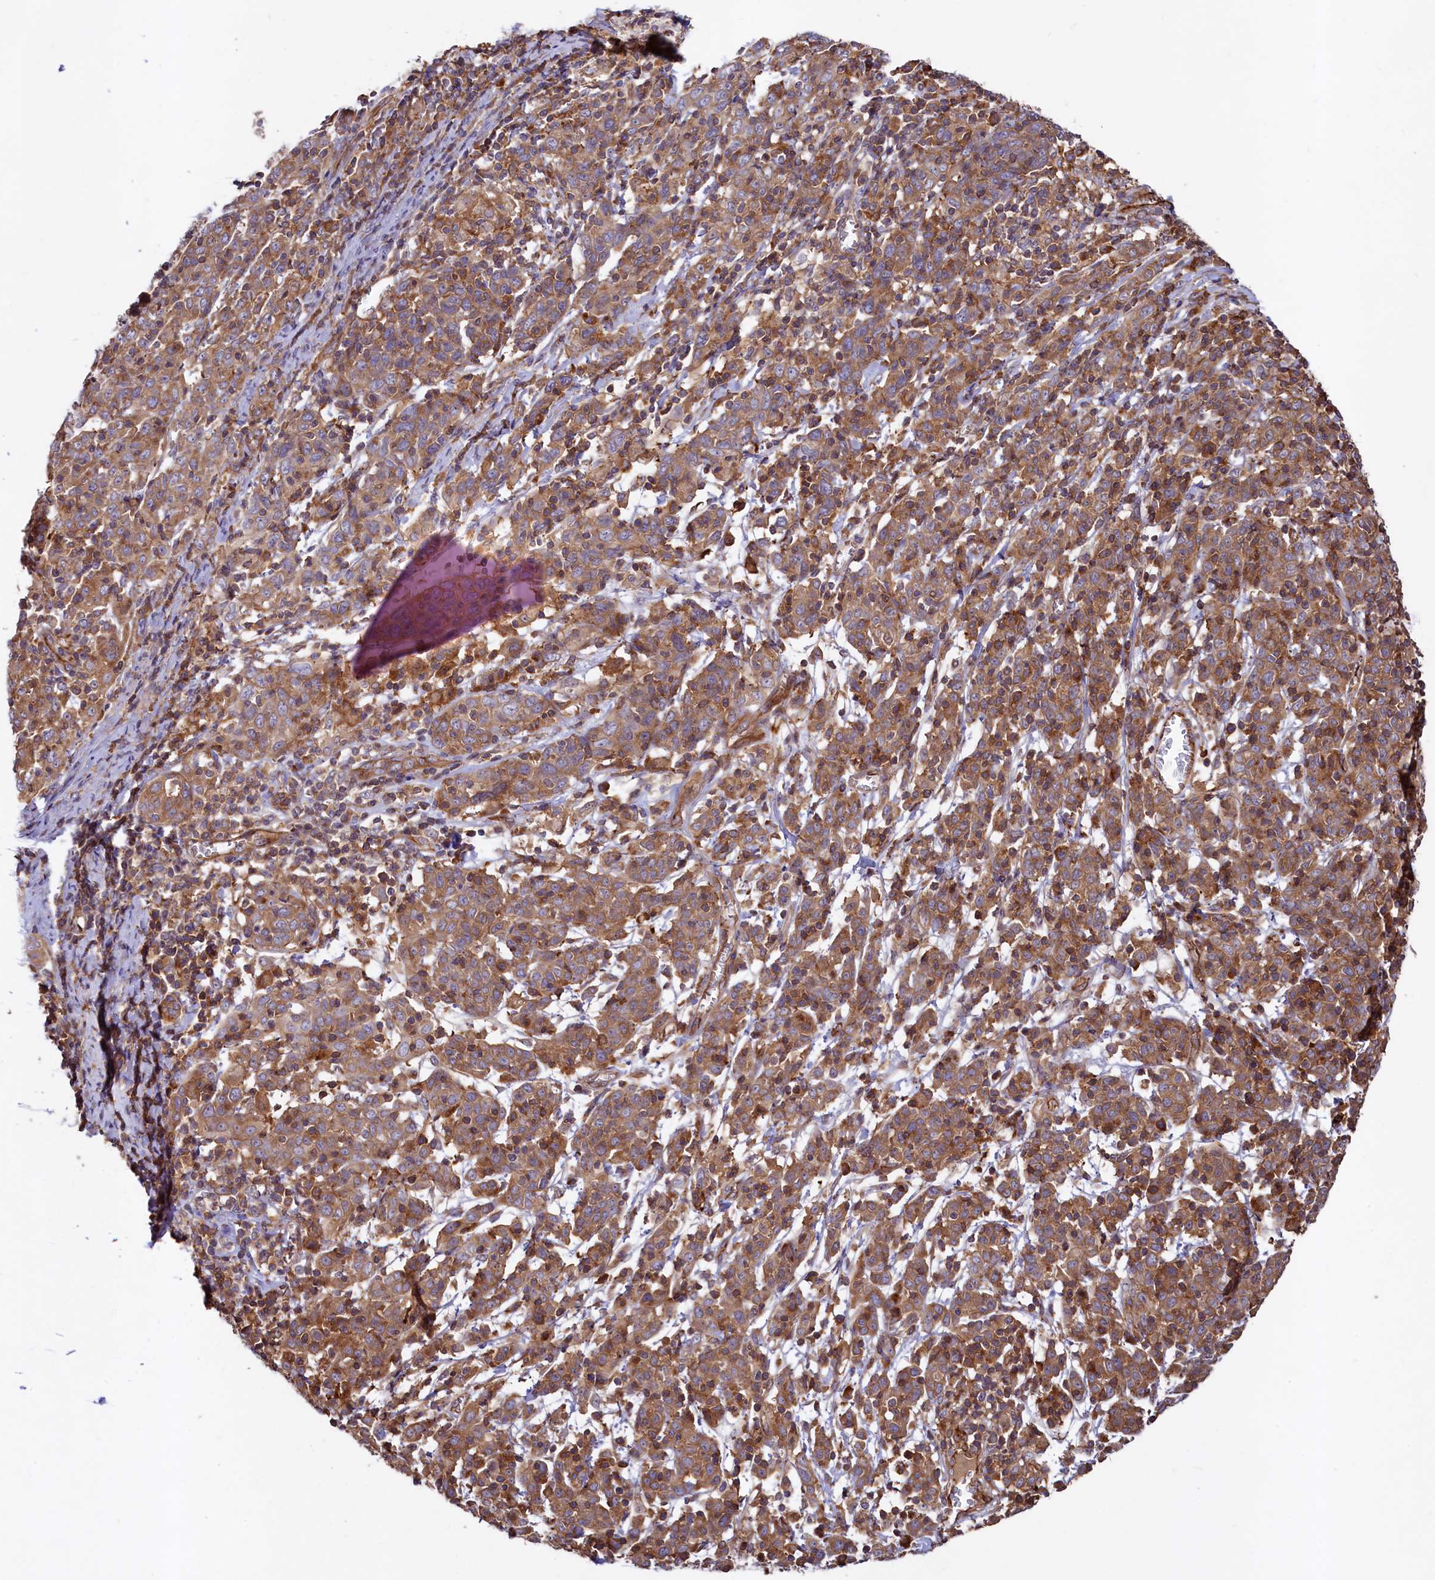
{"staining": {"intensity": "moderate", "quantity": ">75%", "location": "cytoplasmic/membranous"}, "tissue": "cervical cancer", "cell_type": "Tumor cells", "image_type": "cancer", "snomed": [{"axis": "morphology", "description": "Squamous cell carcinoma, NOS"}, {"axis": "topography", "description": "Cervix"}], "caption": "High-magnification brightfield microscopy of squamous cell carcinoma (cervical) stained with DAB (3,3'-diaminobenzidine) (brown) and counterstained with hematoxylin (blue). tumor cells exhibit moderate cytoplasmic/membranous expression is seen in about>75% of cells.", "gene": "KLHDC4", "patient": {"sex": "female", "age": 67}}